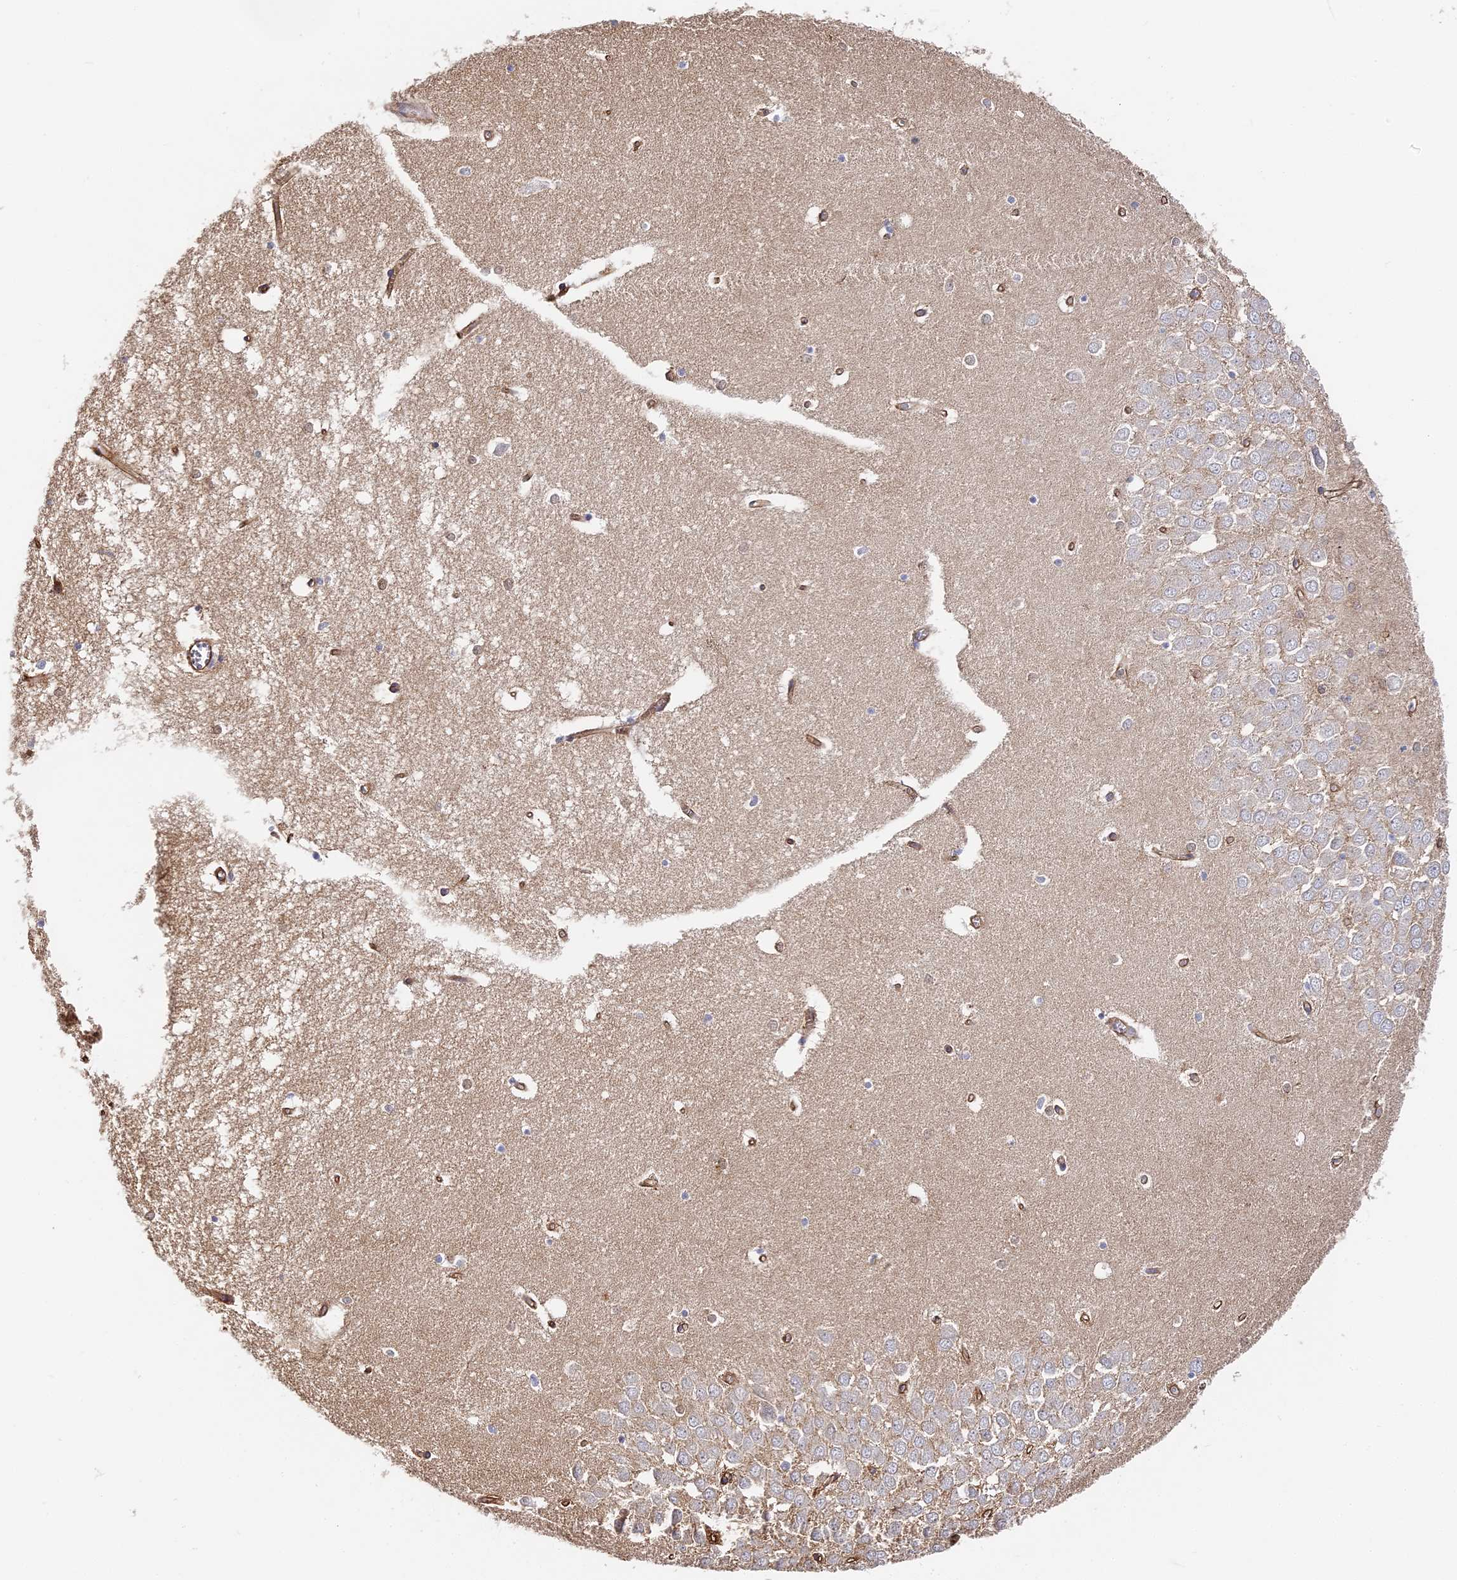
{"staining": {"intensity": "negative", "quantity": "none", "location": "none"}, "tissue": "hippocampus", "cell_type": "Glial cells", "image_type": "normal", "snomed": [{"axis": "morphology", "description": "Normal tissue, NOS"}, {"axis": "topography", "description": "Hippocampus"}], "caption": "Protein analysis of benign hippocampus shows no significant staining in glial cells.", "gene": "CCDC30", "patient": {"sex": "male", "age": 70}}